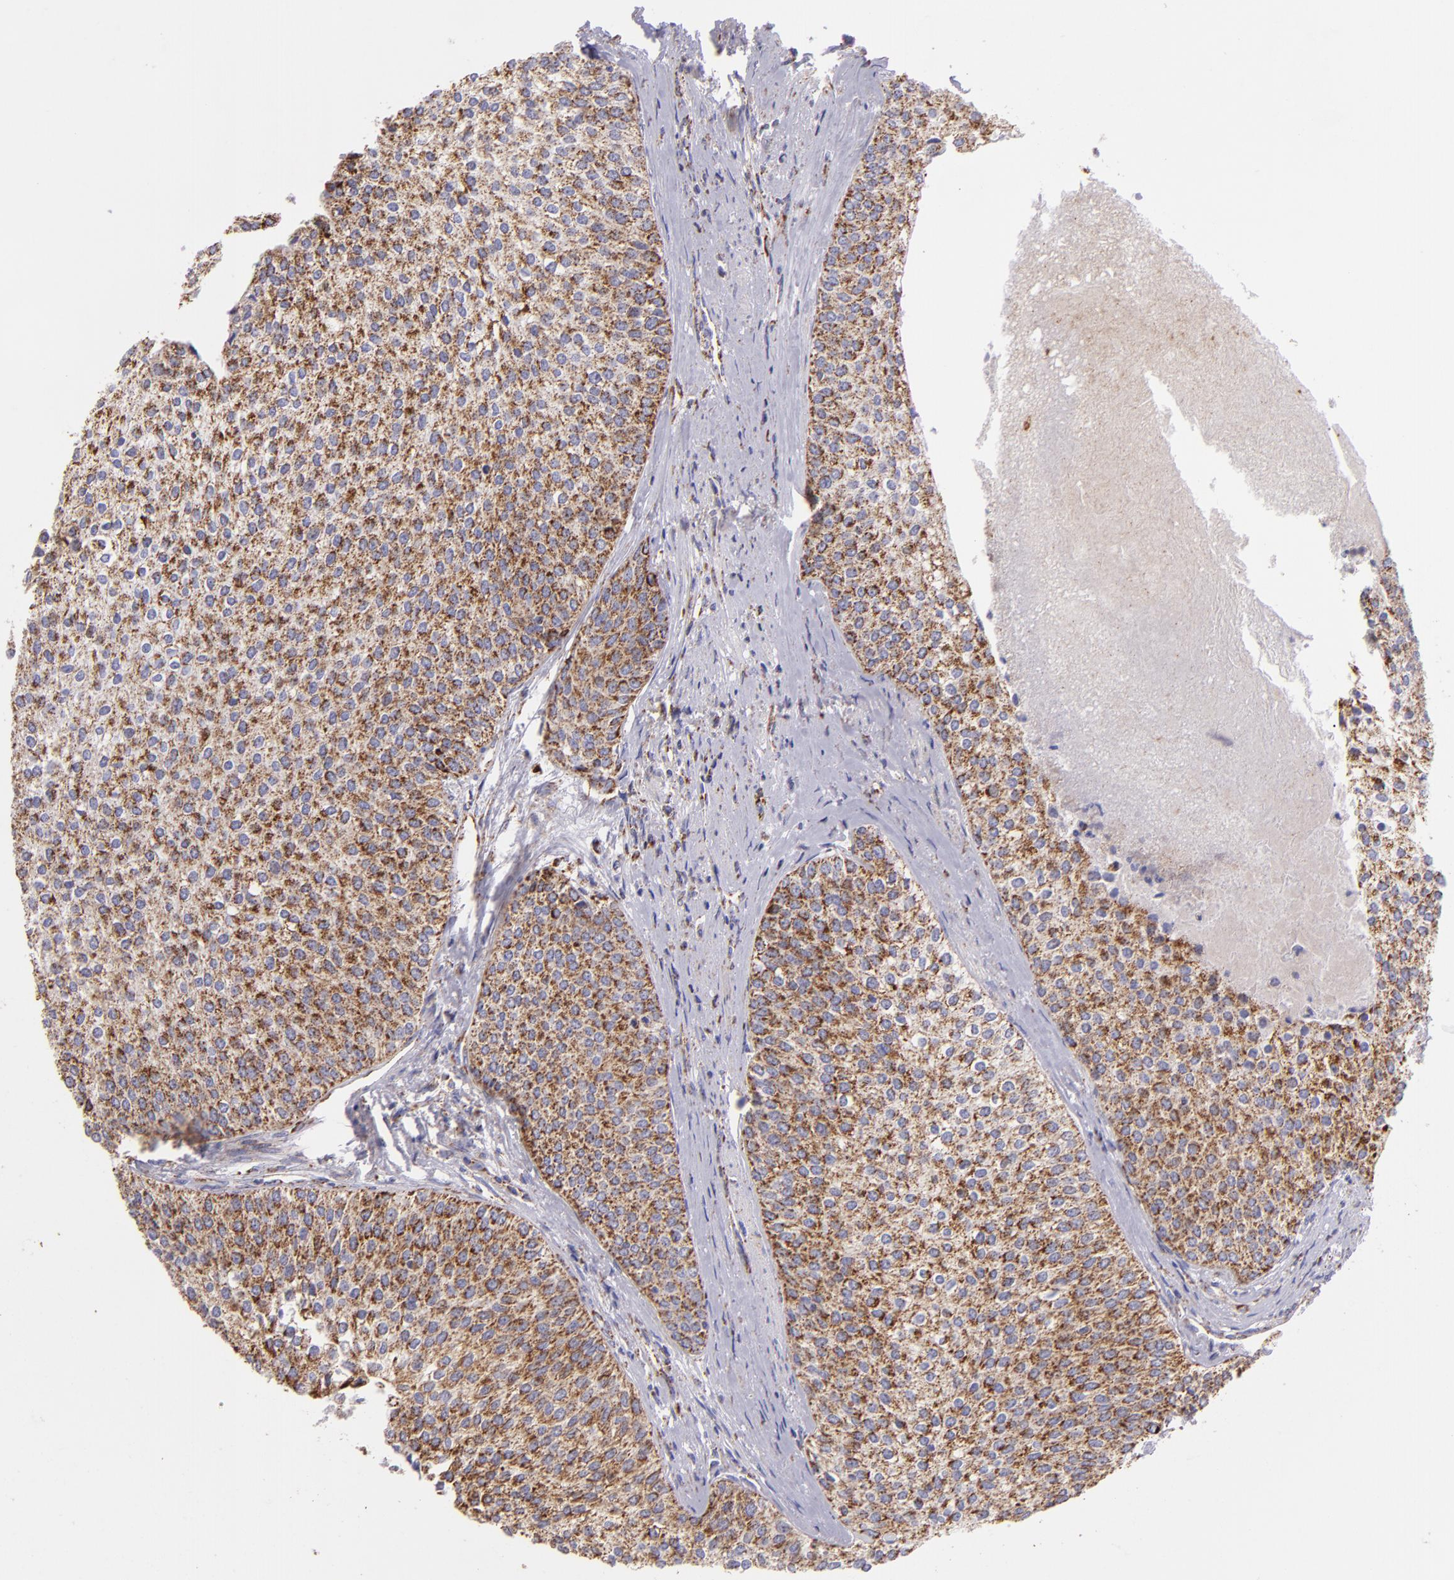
{"staining": {"intensity": "moderate", "quantity": ">75%", "location": "cytoplasmic/membranous"}, "tissue": "urothelial cancer", "cell_type": "Tumor cells", "image_type": "cancer", "snomed": [{"axis": "morphology", "description": "Urothelial carcinoma, Low grade"}, {"axis": "topography", "description": "Urinary bladder"}], "caption": "High-power microscopy captured an immunohistochemistry (IHC) micrograph of urothelial carcinoma (low-grade), revealing moderate cytoplasmic/membranous positivity in approximately >75% of tumor cells. (brown staining indicates protein expression, while blue staining denotes nuclei).", "gene": "HSPD1", "patient": {"sex": "female", "age": 73}}